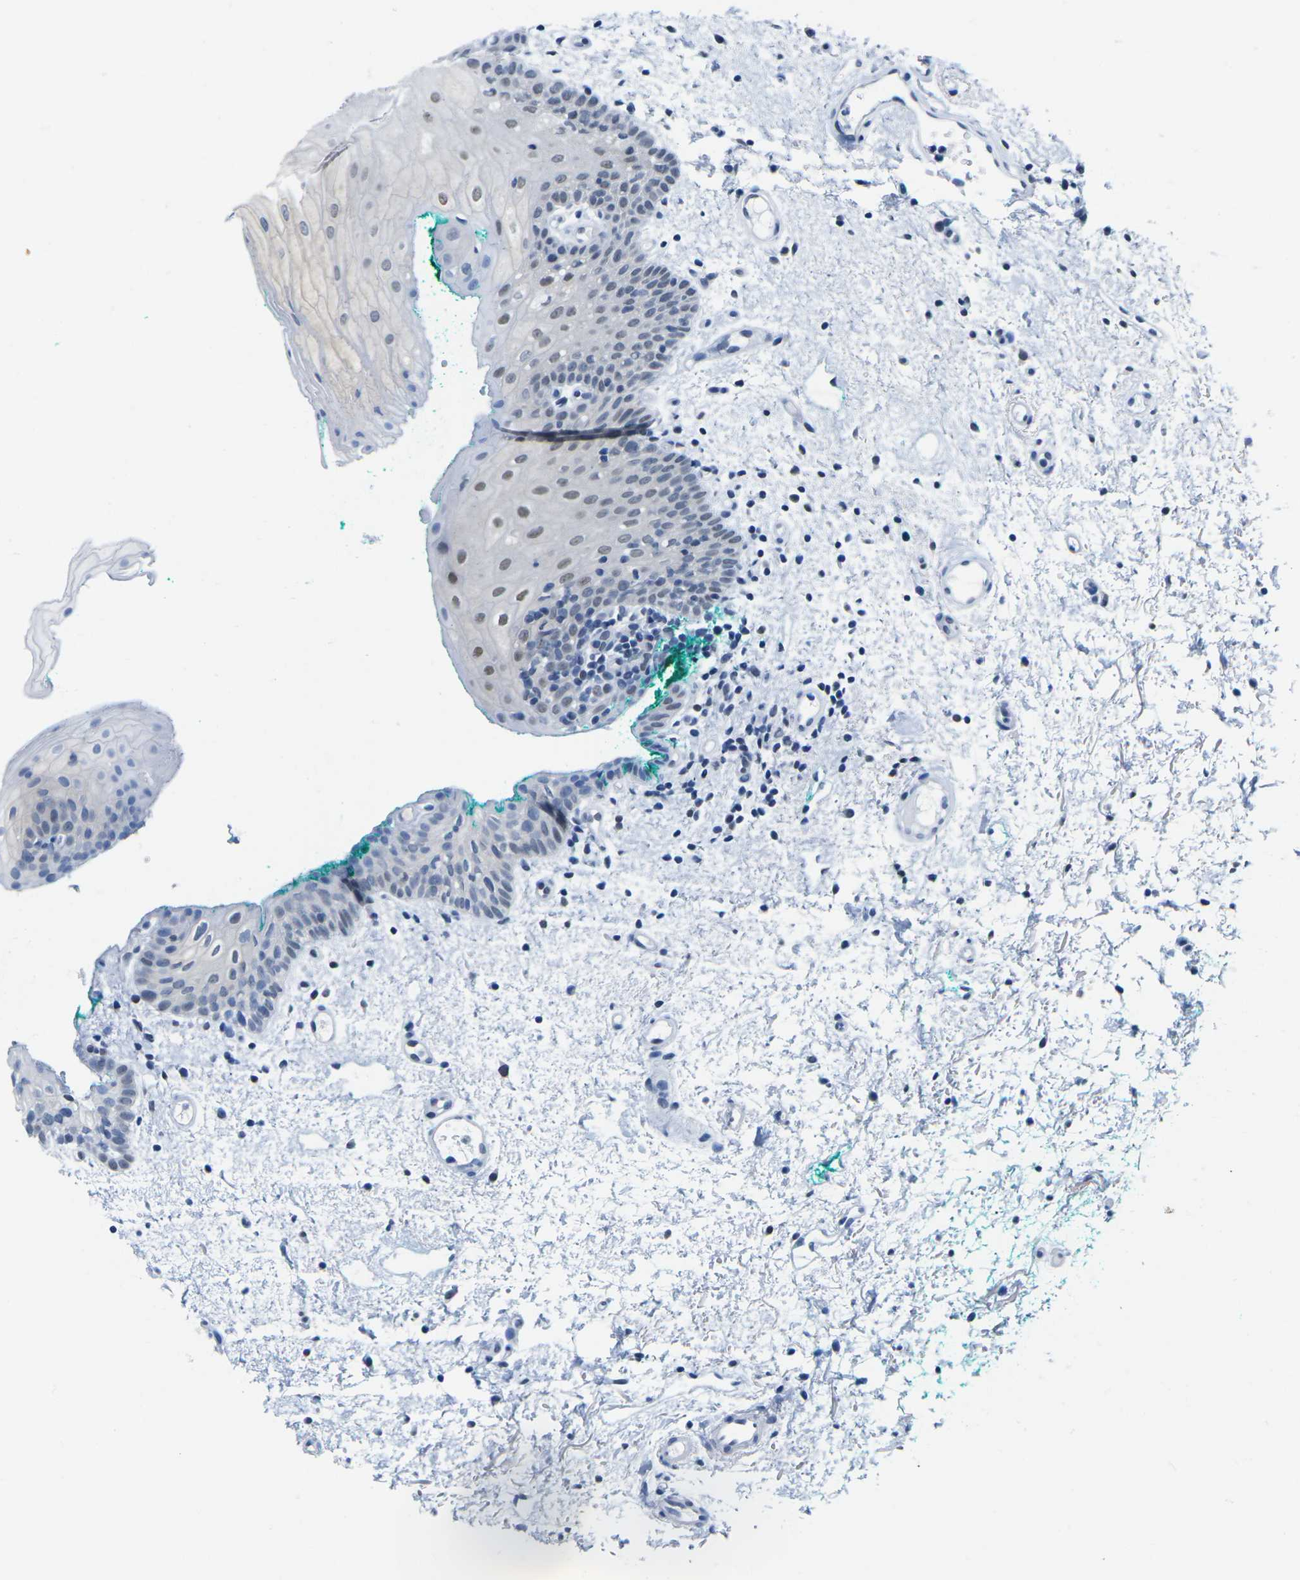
{"staining": {"intensity": "moderate", "quantity": "<25%", "location": "nuclear"}, "tissue": "oral mucosa", "cell_type": "Squamous epithelial cells", "image_type": "normal", "snomed": [{"axis": "morphology", "description": "Normal tissue, NOS"}, {"axis": "morphology", "description": "Squamous cell carcinoma, NOS"}, {"axis": "topography", "description": "Oral tissue"}, {"axis": "topography", "description": "Salivary gland"}, {"axis": "topography", "description": "Head-Neck"}], "caption": "Immunohistochemical staining of benign oral mucosa exhibits low levels of moderate nuclear expression in about <25% of squamous epithelial cells.", "gene": "UBA7", "patient": {"sex": "female", "age": 62}}